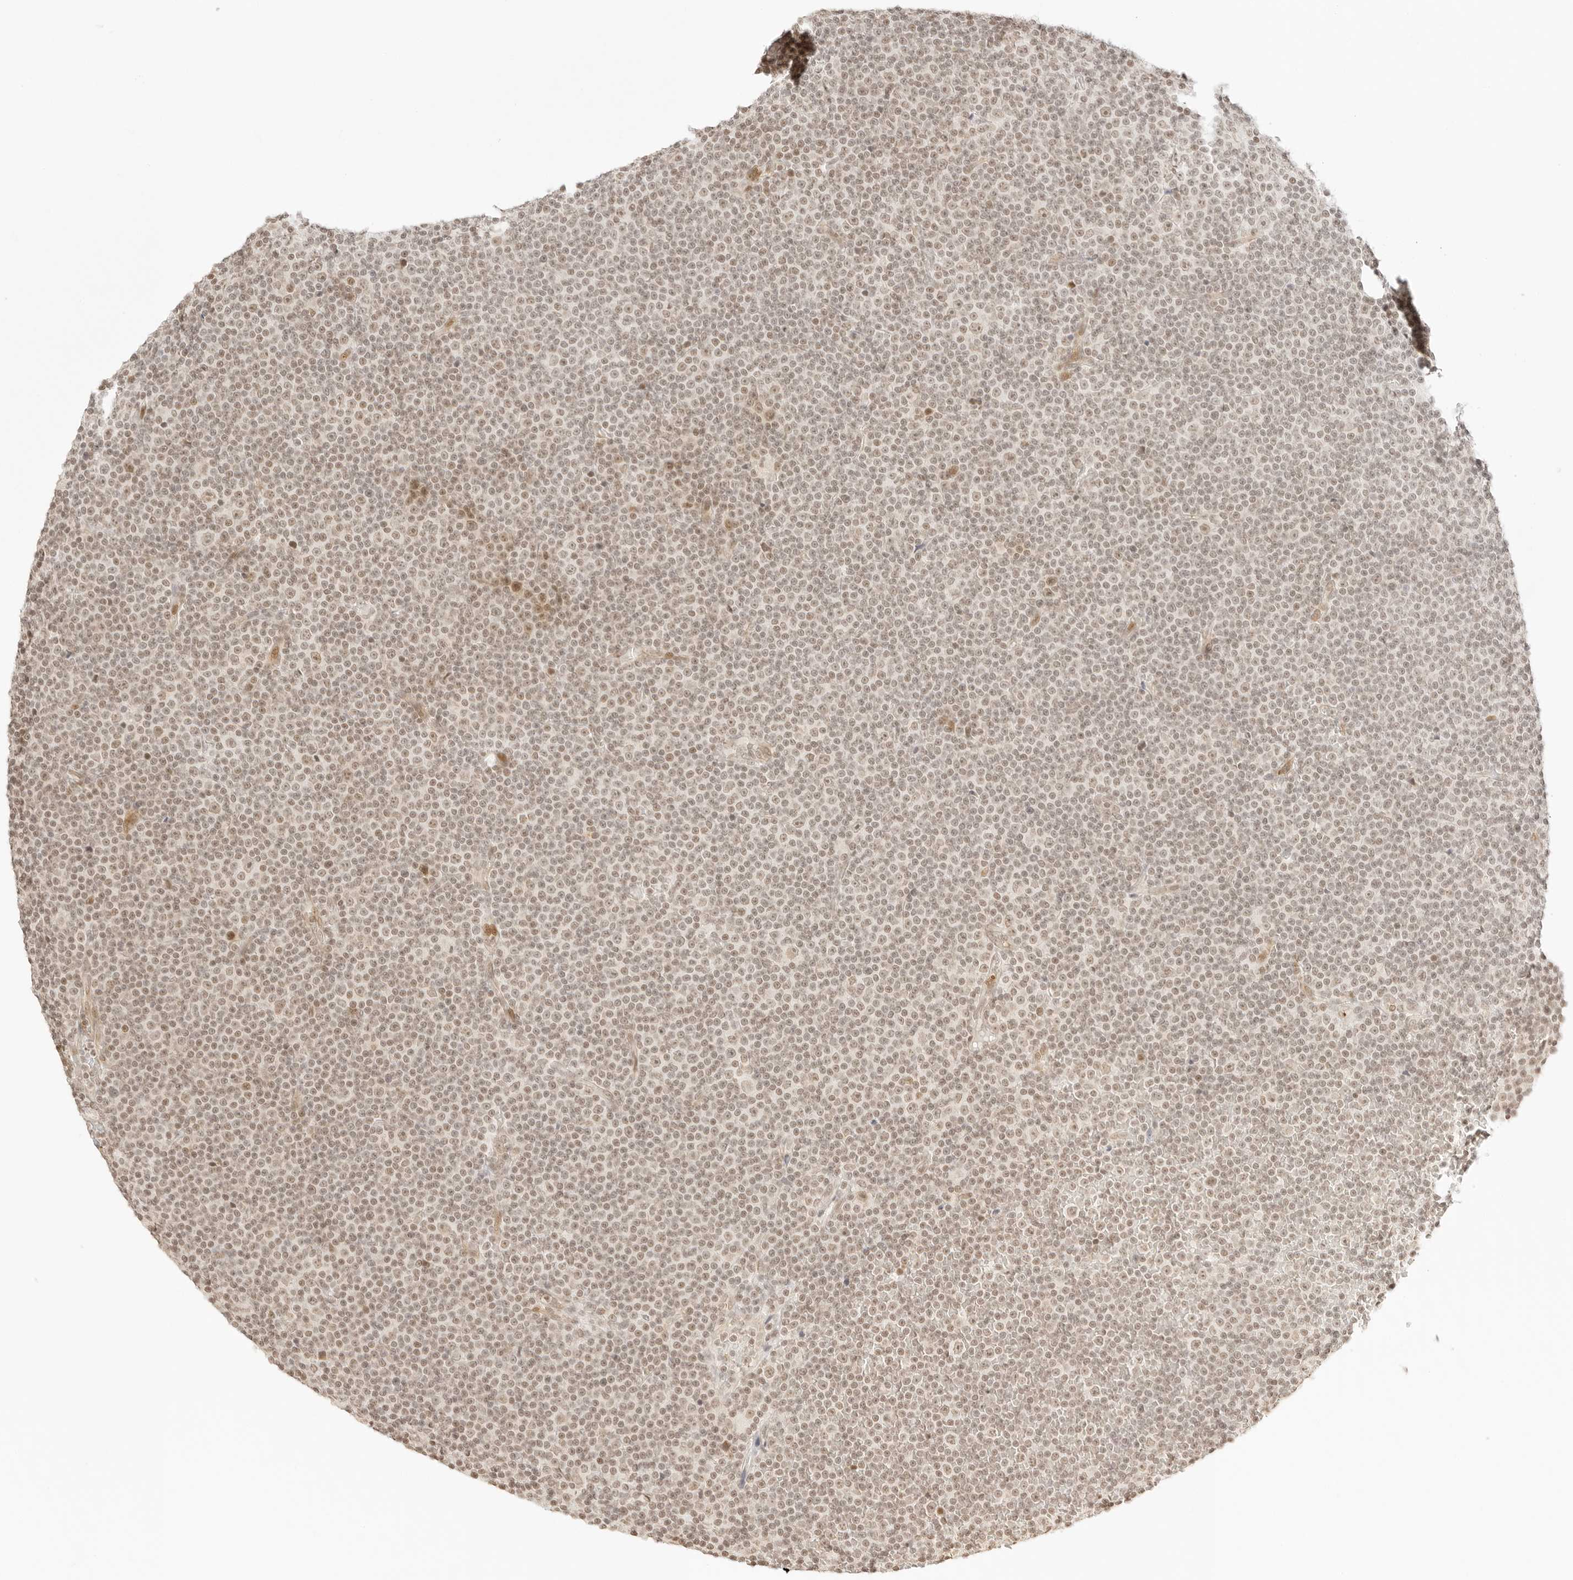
{"staining": {"intensity": "weak", "quantity": ">75%", "location": "nuclear"}, "tissue": "lymphoma", "cell_type": "Tumor cells", "image_type": "cancer", "snomed": [{"axis": "morphology", "description": "Malignant lymphoma, non-Hodgkin's type, Low grade"}, {"axis": "topography", "description": "Lymph node"}], "caption": "Human lymphoma stained with a protein marker displays weak staining in tumor cells.", "gene": "GNAS", "patient": {"sex": "female", "age": 67}}